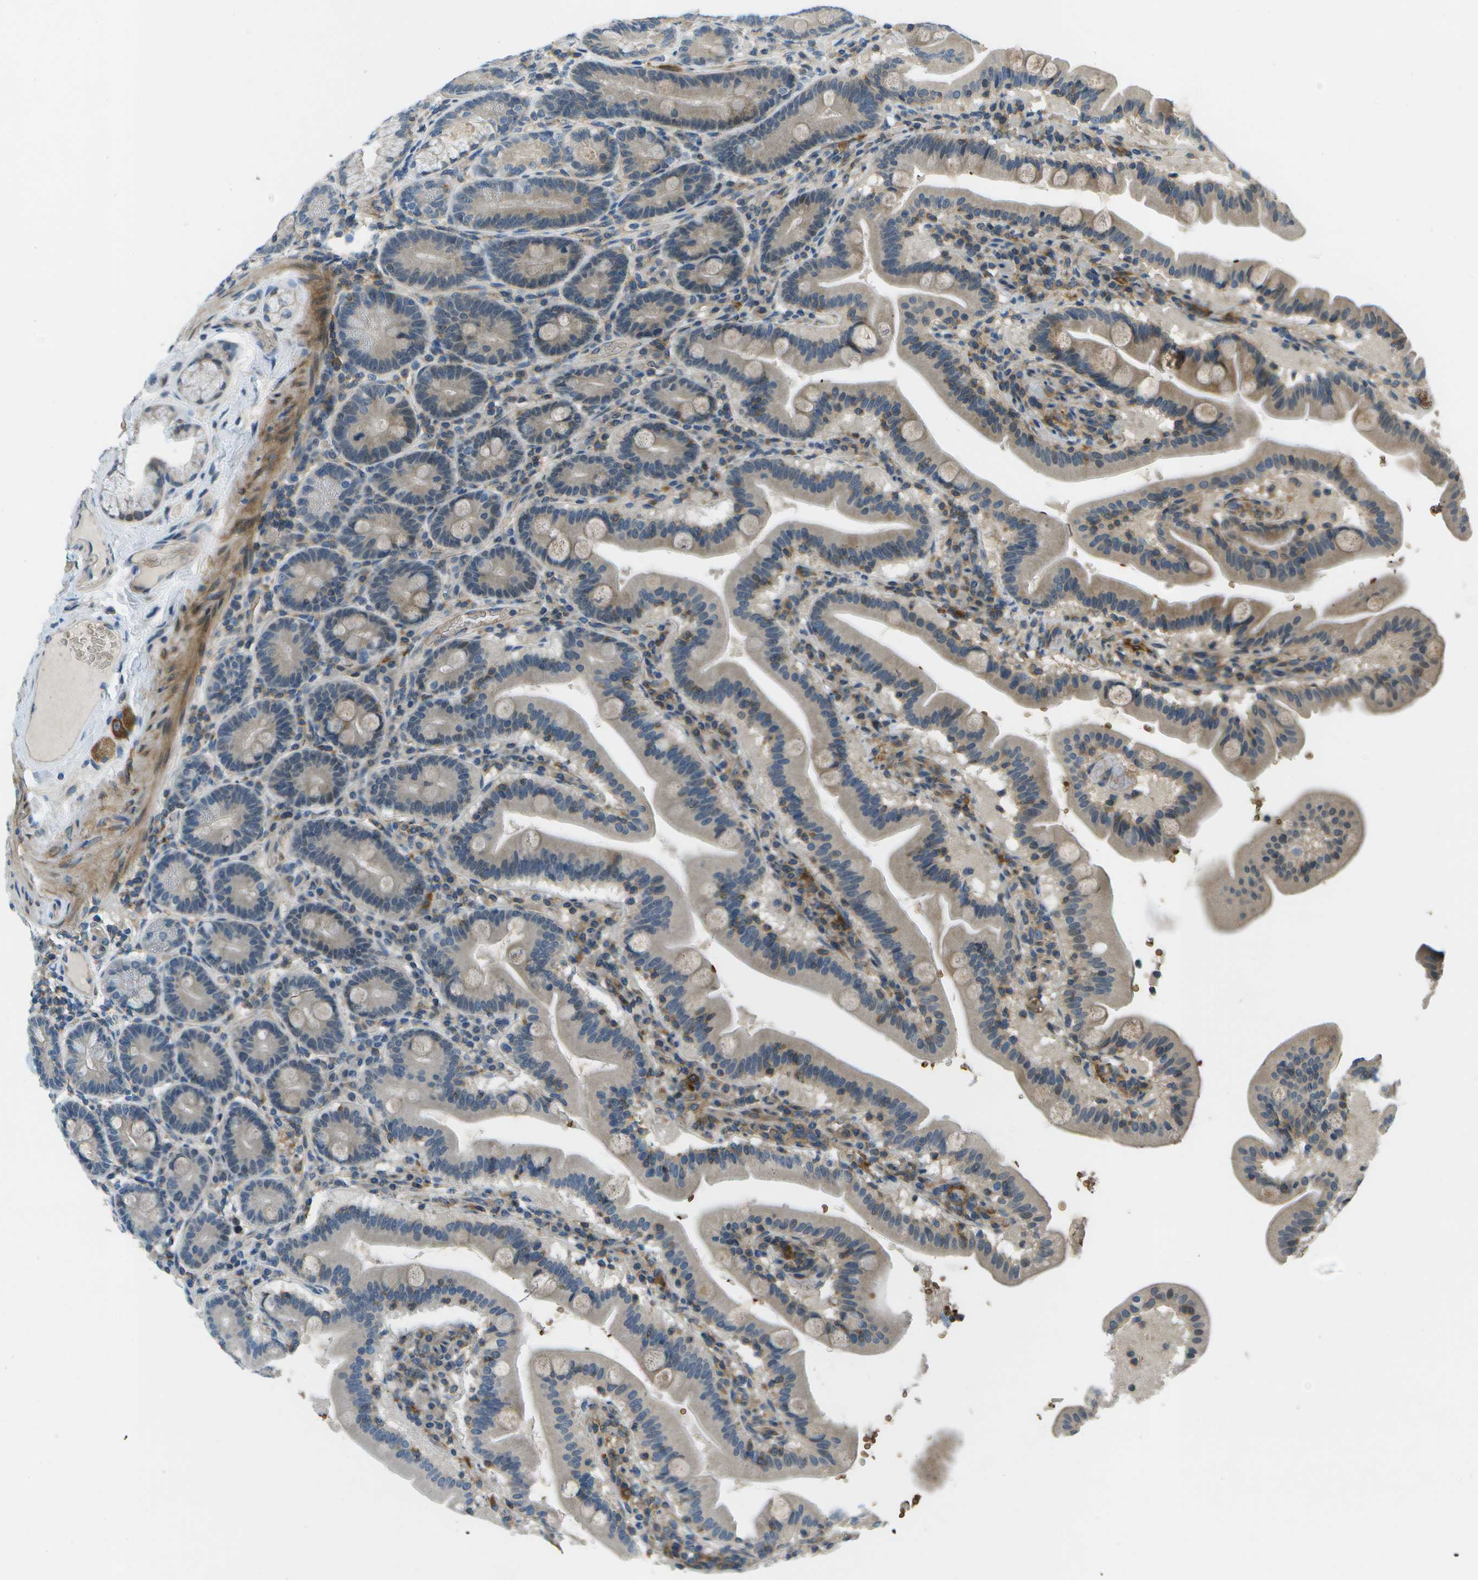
{"staining": {"intensity": "weak", "quantity": "25%-75%", "location": "cytoplasmic/membranous"}, "tissue": "duodenum", "cell_type": "Glandular cells", "image_type": "normal", "snomed": [{"axis": "morphology", "description": "Normal tissue, NOS"}, {"axis": "topography", "description": "Duodenum"}], "caption": "Normal duodenum was stained to show a protein in brown. There is low levels of weak cytoplasmic/membranous positivity in approximately 25%-75% of glandular cells. (DAB (3,3'-diaminobenzidine) IHC with brightfield microscopy, high magnification).", "gene": "CTIF", "patient": {"sex": "male", "age": 54}}